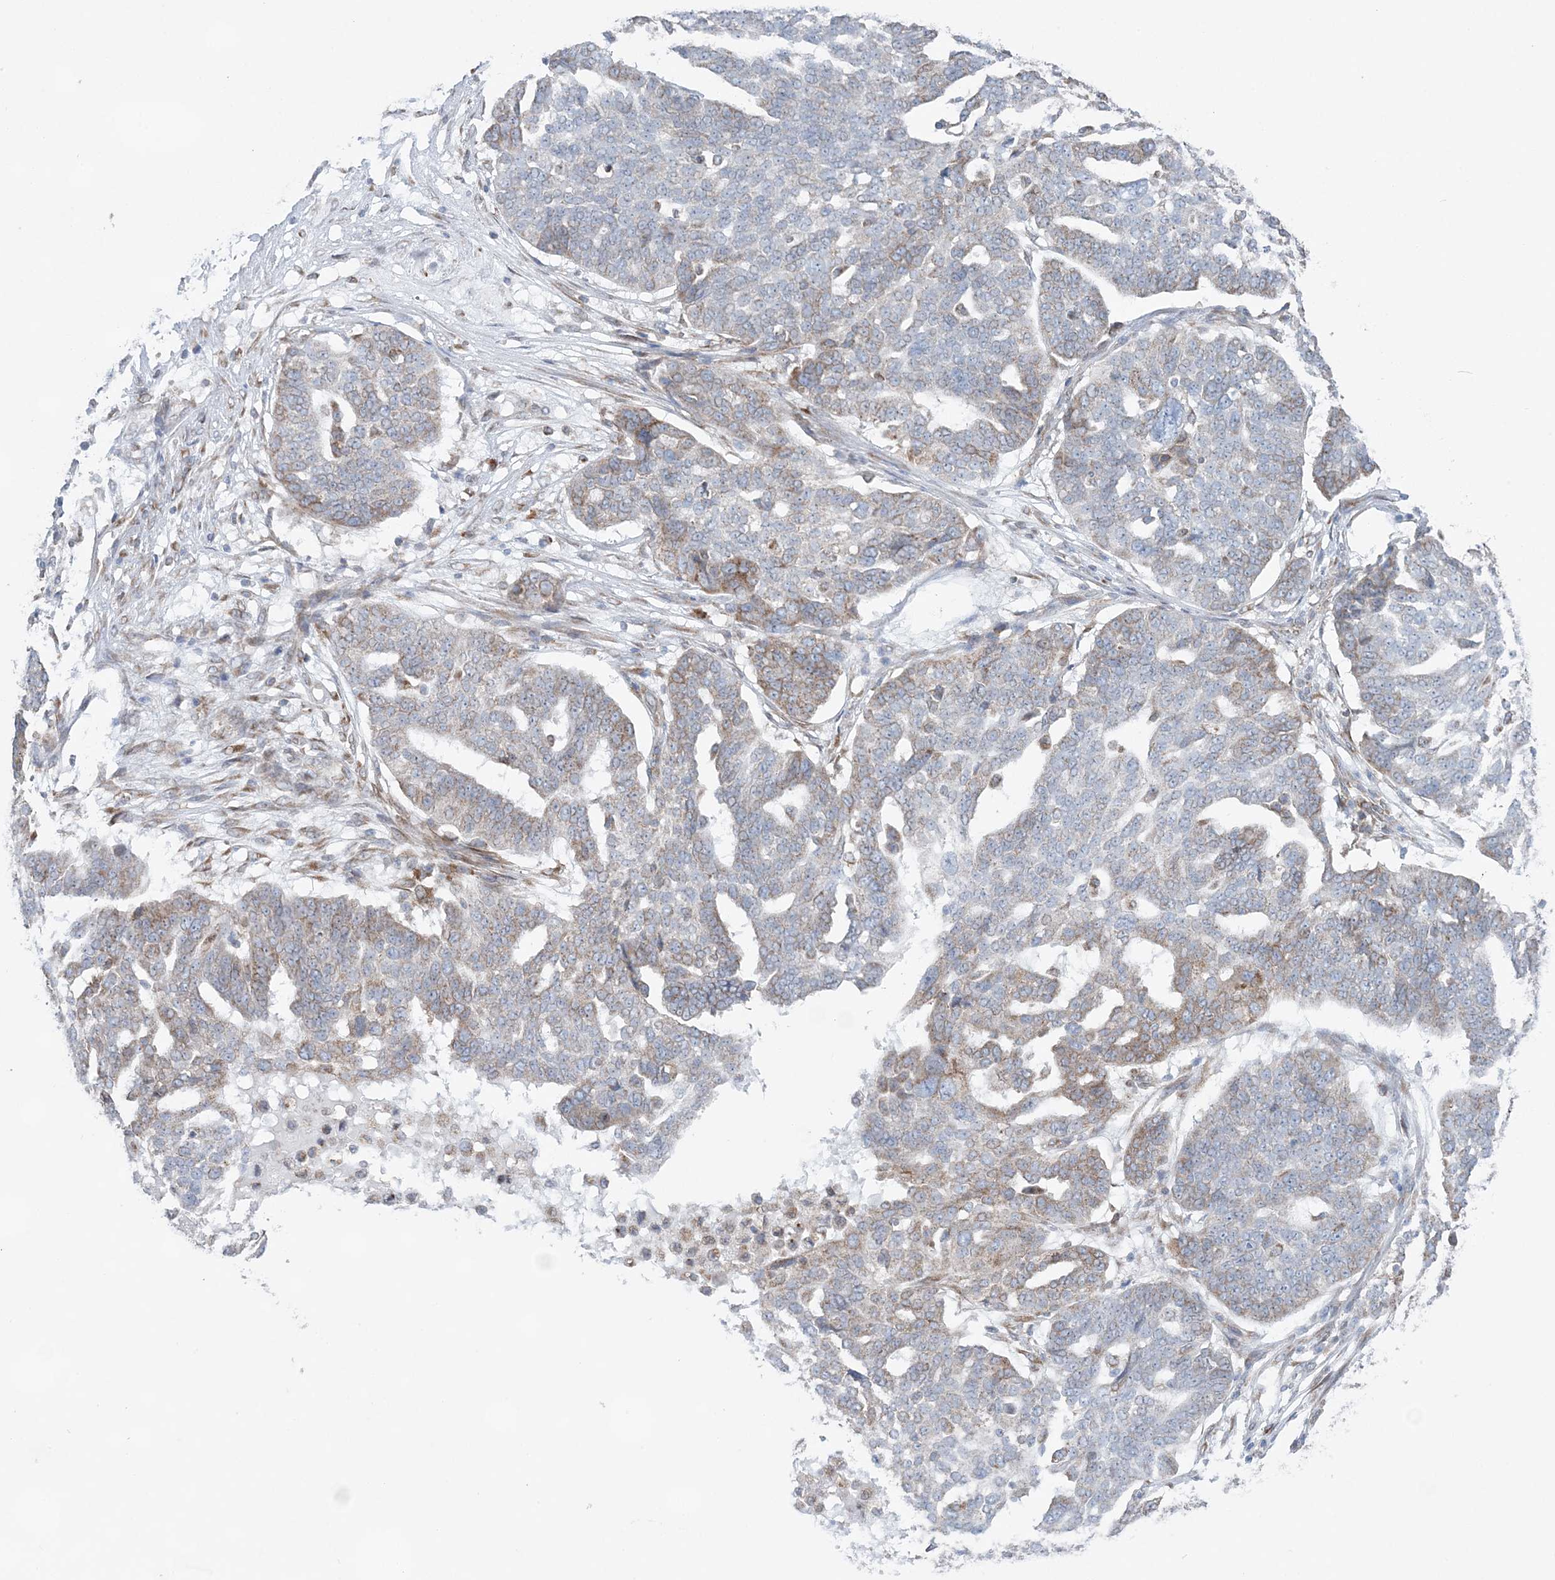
{"staining": {"intensity": "weak", "quantity": "<25%", "location": "cytoplasmic/membranous"}, "tissue": "ovarian cancer", "cell_type": "Tumor cells", "image_type": "cancer", "snomed": [{"axis": "morphology", "description": "Cystadenocarcinoma, serous, NOS"}, {"axis": "topography", "description": "Ovary"}], "caption": "IHC image of serous cystadenocarcinoma (ovarian) stained for a protein (brown), which exhibits no positivity in tumor cells.", "gene": "TMED10", "patient": {"sex": "female", "age": 59}}